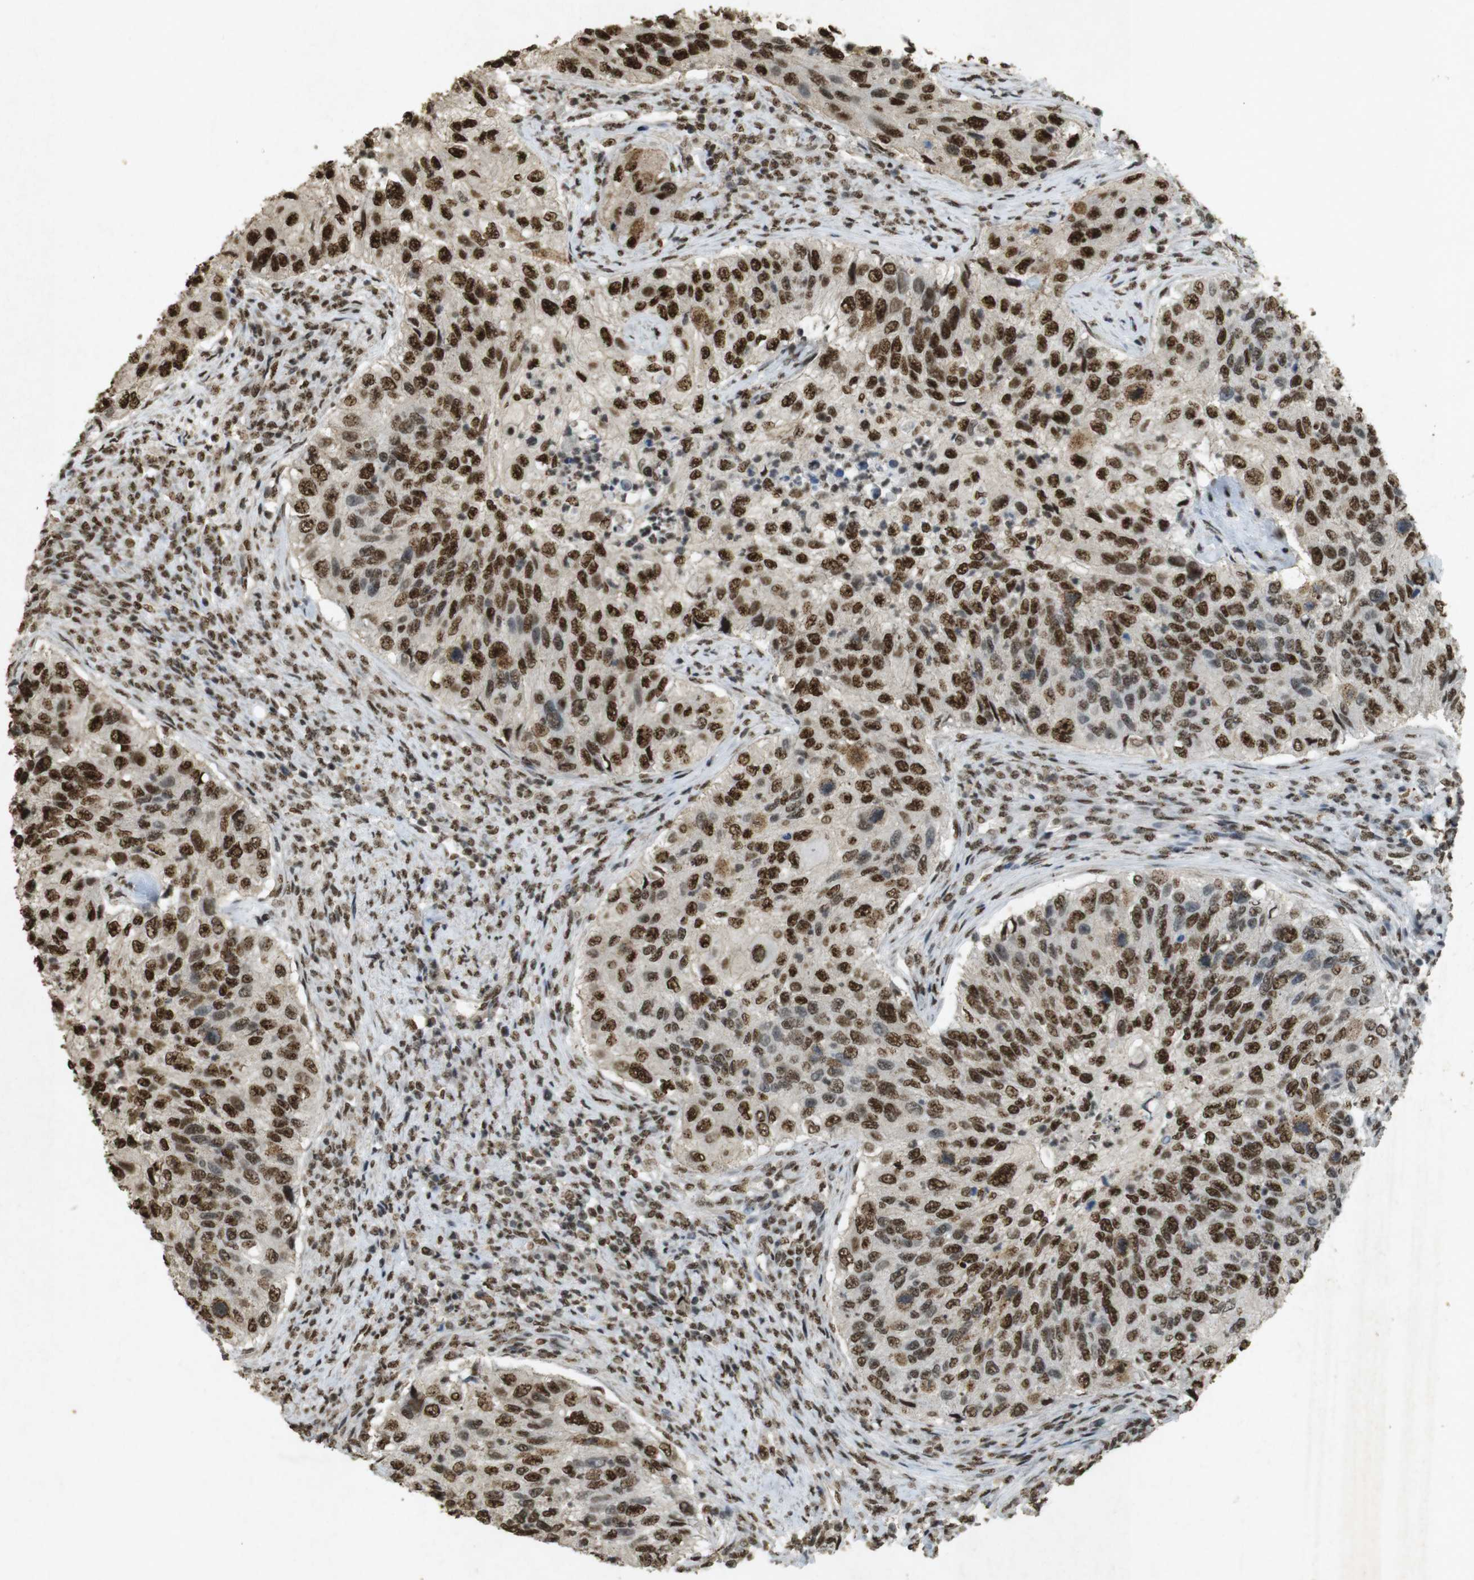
{"staining": {"intensity": "strong", "quantity": ">75%", "location": "nuclear"}, "tissue": "urothelial cancer", "cell_type": "Tumor cells", "image_type": "cancer", "snomed": [{"axis": "morphology", "description": "Urothelial carcinoma, High grade"}, {"axis": "topography", "description": "Urinary bladder"}], "caption": "Urothelial carcinoma (high-grade) stained with DAB (3,3'-diaminobenzidine) immunohistochemistry reveals high levels of strong nuclear staining in approximately >75% of tumor cells. Ihc stains the protein of interest in brown and the nuclei are stained blue.", "gene": "GATA4", "patient": {"sex": "female", "age": 60}}